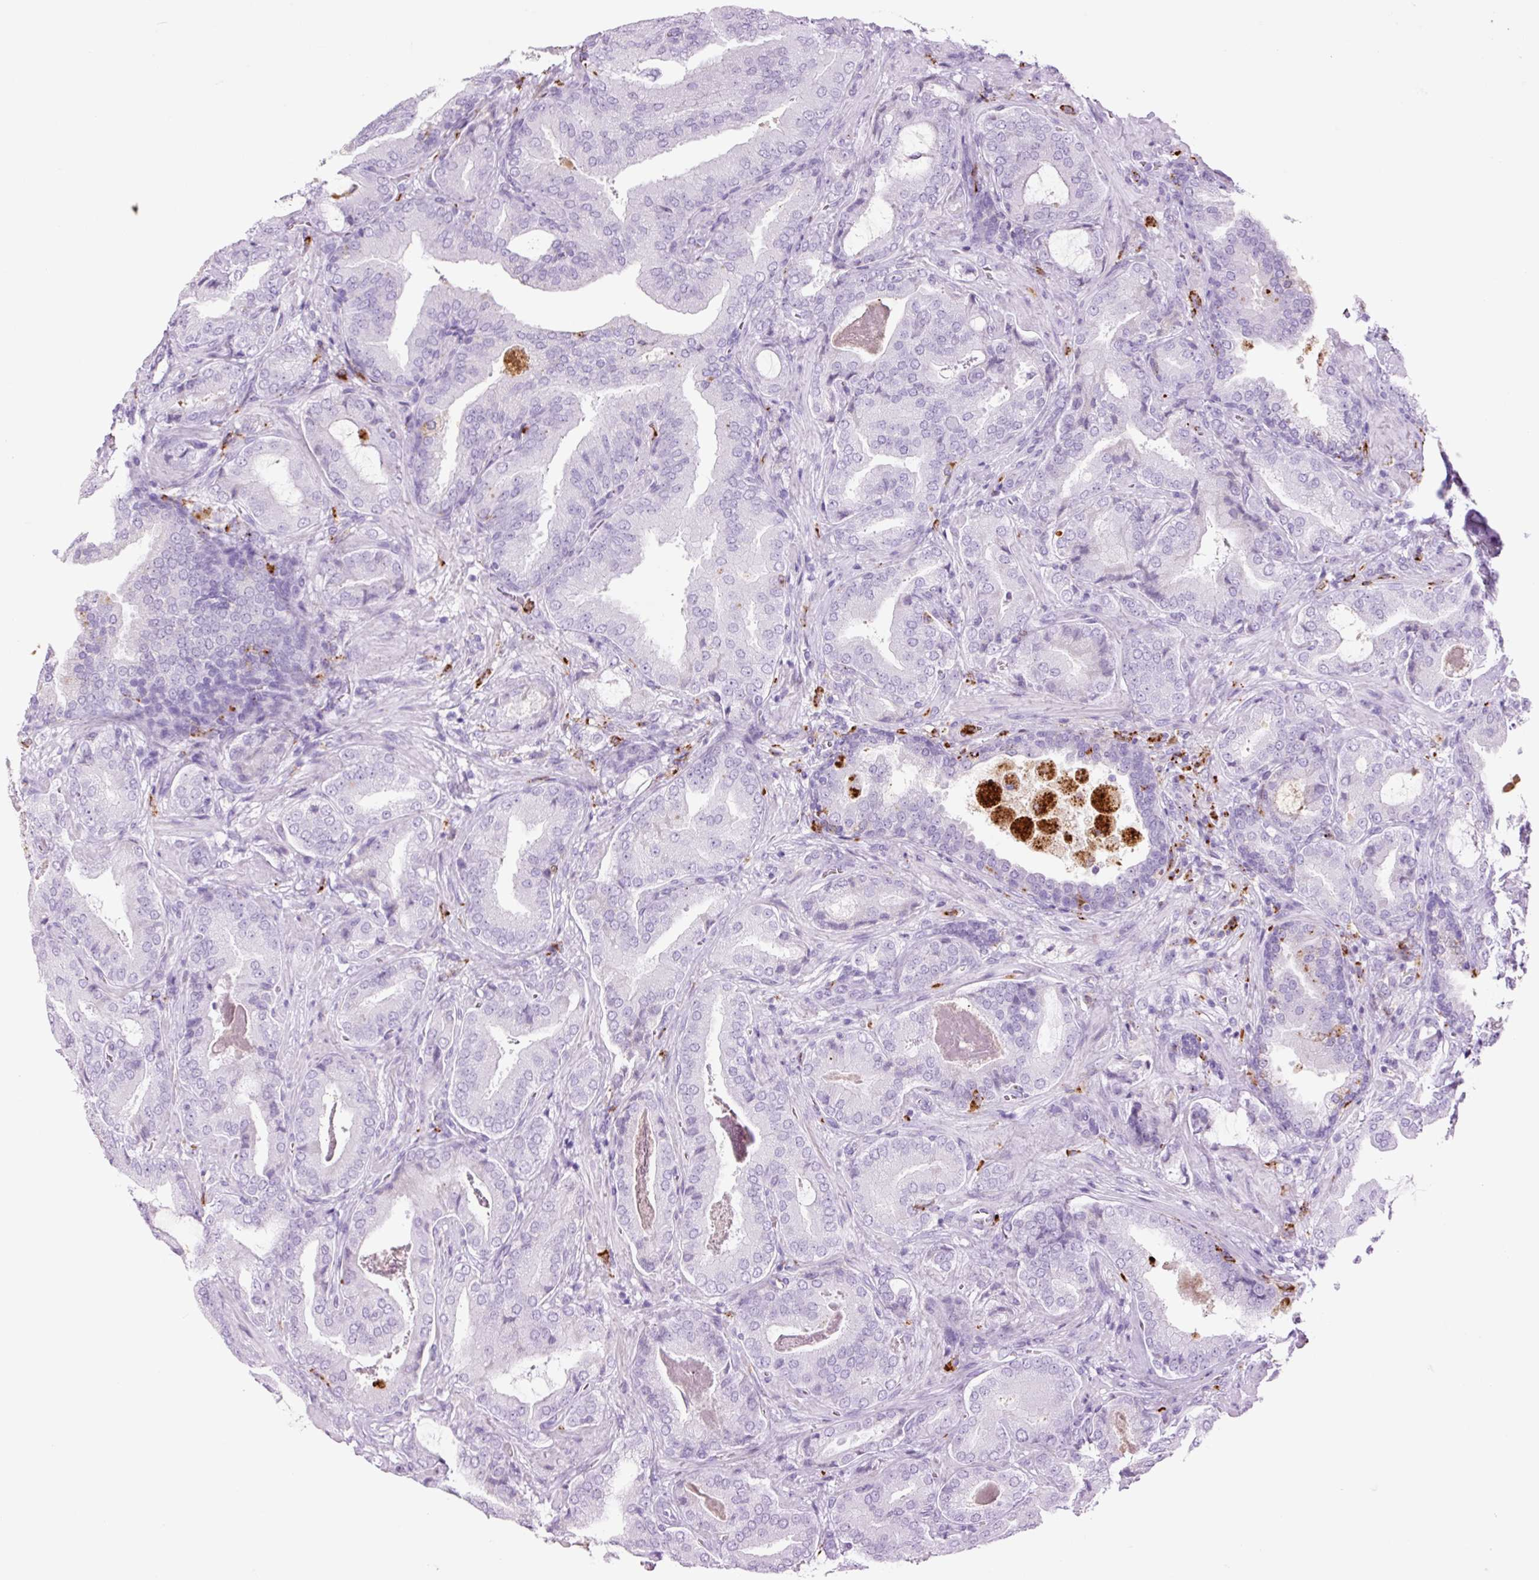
{"staining": {"intensity": "negative", "quantity": "none", "location": "none"}, "tissue": "prostate cancer", "cell_type": "Tumor cells", "image_type": "cancer", "snomed": [{"axis": "morphology", "description": "Adenocarcinoma, High grade"}, {"axis": "topography", "description": "Prostate"}], "caption": "The IHC photomicrograph has no significant expression in tumor cells of prostate adenocarcinoma (high-grade) tissue.", "gene": "LYZ", "patient": {"sex": "male", "age": 68}}